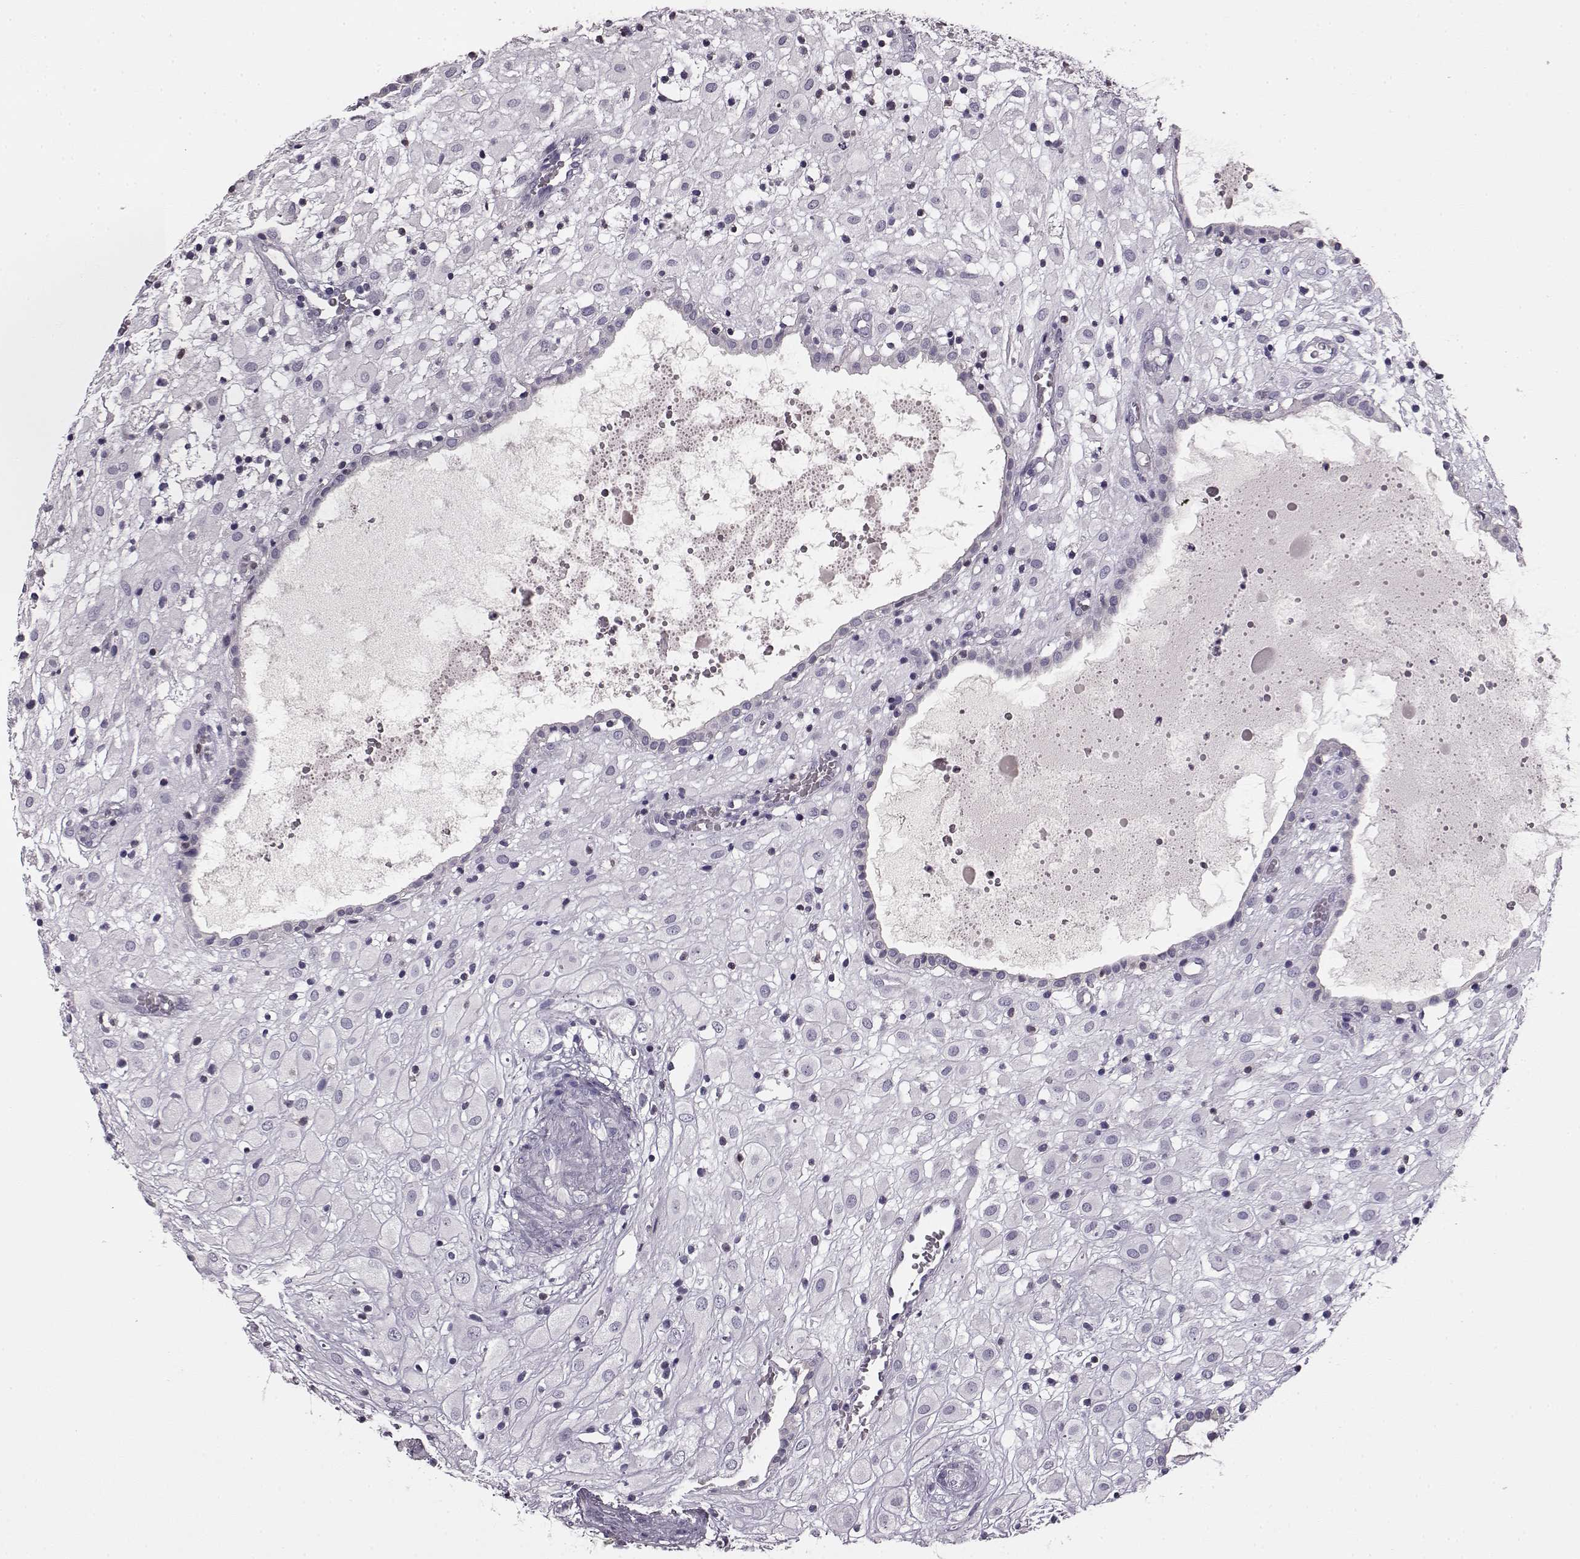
{"staining": {"intensity": "negative", "quantity": "none", "location": "none"}, "tissue": "placenta", "cell_type": "Decidual cells", "image_type": "normal", "snomed": [{"axis": "morphology", "description": "Normal tissue, NOS"}, {"axis": "topography", "description": "Placenta"}], "caption": "This is a histopathology image of IHC staining of normal placenta, which shows no positivity in decidual cells. The staining is performed using DAB (3,3'-diaminobenzidine) brown chromogen with nuclei counter-stained in using hematoxylin.", "gene": "KRT81", "patient": {"sex": "female", "age": 24}}